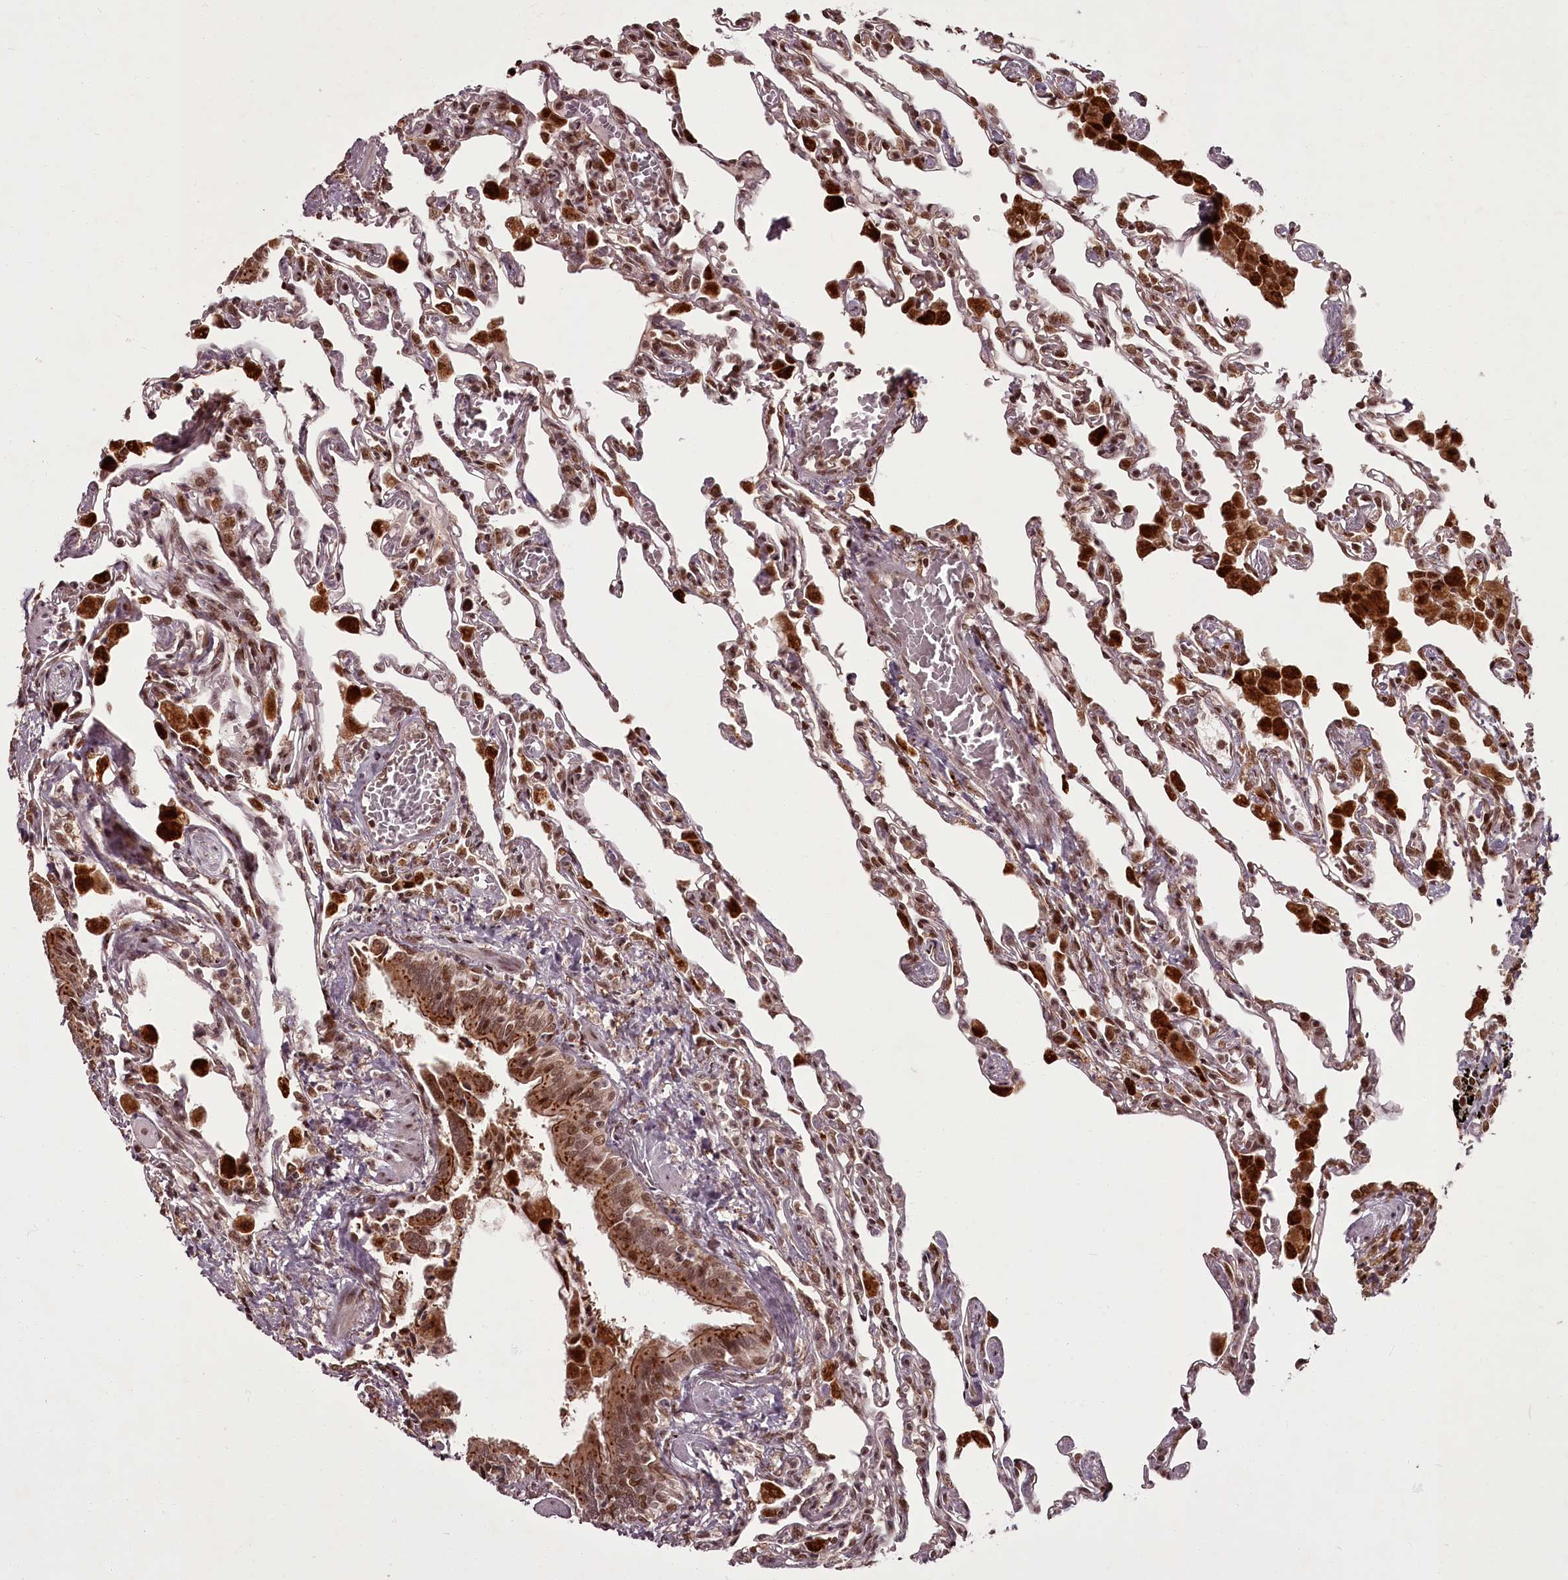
{"staining": {"intensity": "moderate", "quantity": ">75%", "location": "cytoplasmic/membranous,nuclear"}, "tissue": "lung", "cell_type": "Alveolar cells", "image_type": "normal", "snomed": [{"axis": "morphology", "description": "Normal tissue, NOS"}, {"axis": "topography", "description": "Bronchus"}, {"axis": "topography", "description": "Lung"}], "caption": "High-power microscopy captured an IHC photomicrograph of normal lung, revealing moderate cytoplasmic/membranous,nuclear staining in about >75% of alveolar cells.", "gene": "CEP83", "patient": {"sex": "female", "age": 49}}